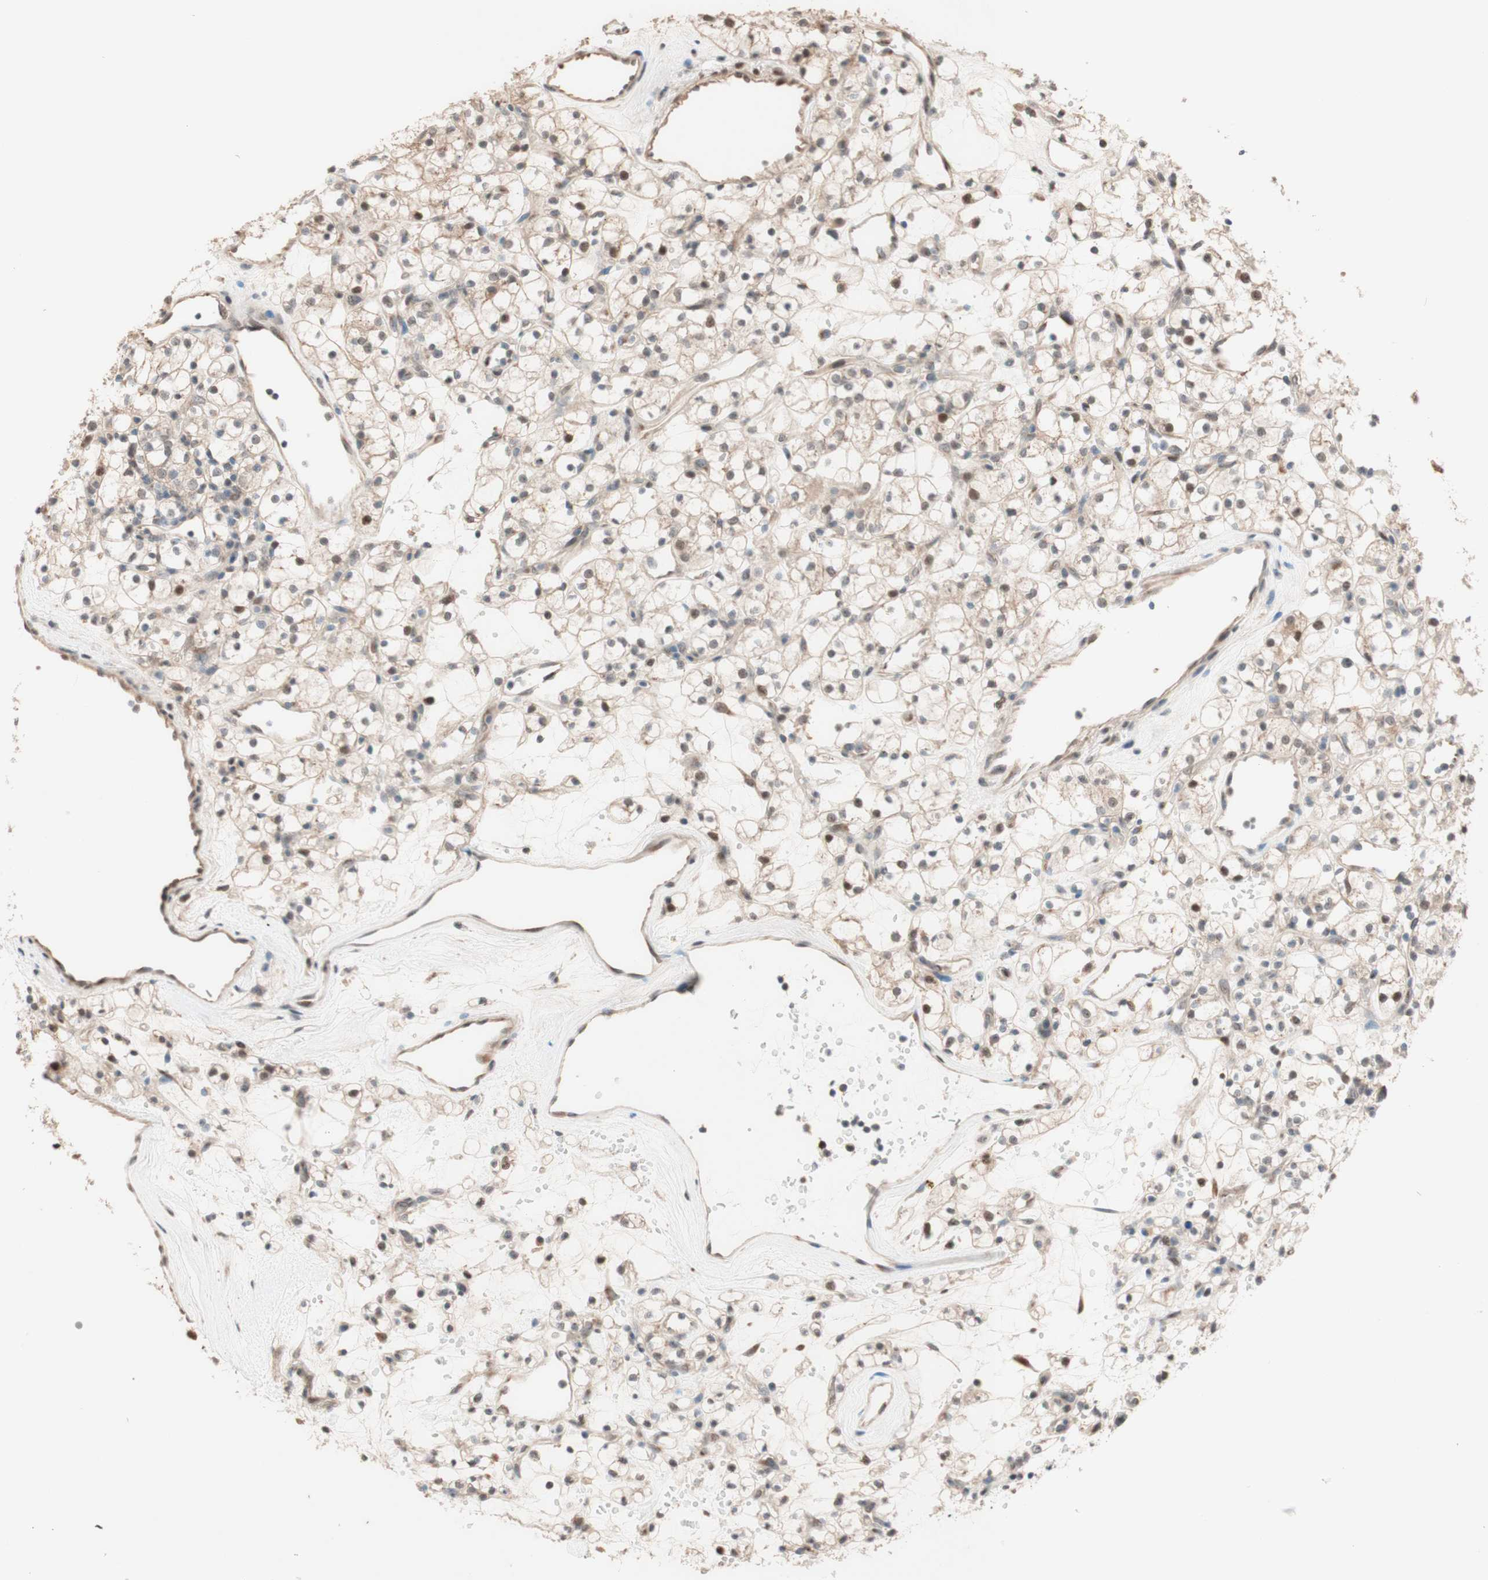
{"staining": {"intensity": "weak", "quantity": "<25%", "location": "nuclear"}, "tissue": "renal cancer", "cell_type": "Tumor cells", "image_type": "cancer", "snomed": [{"axis": "morphology", "description": "Adenocarcinoma, NOS"}, {"axis": "topography", "description": "Kidney"}], "caption": "The image shows no staining of tumor cells in renal cancer (adenocarcinoma).", "gene": "CCNC", "patient": {"sex": "female", "age": 60}}